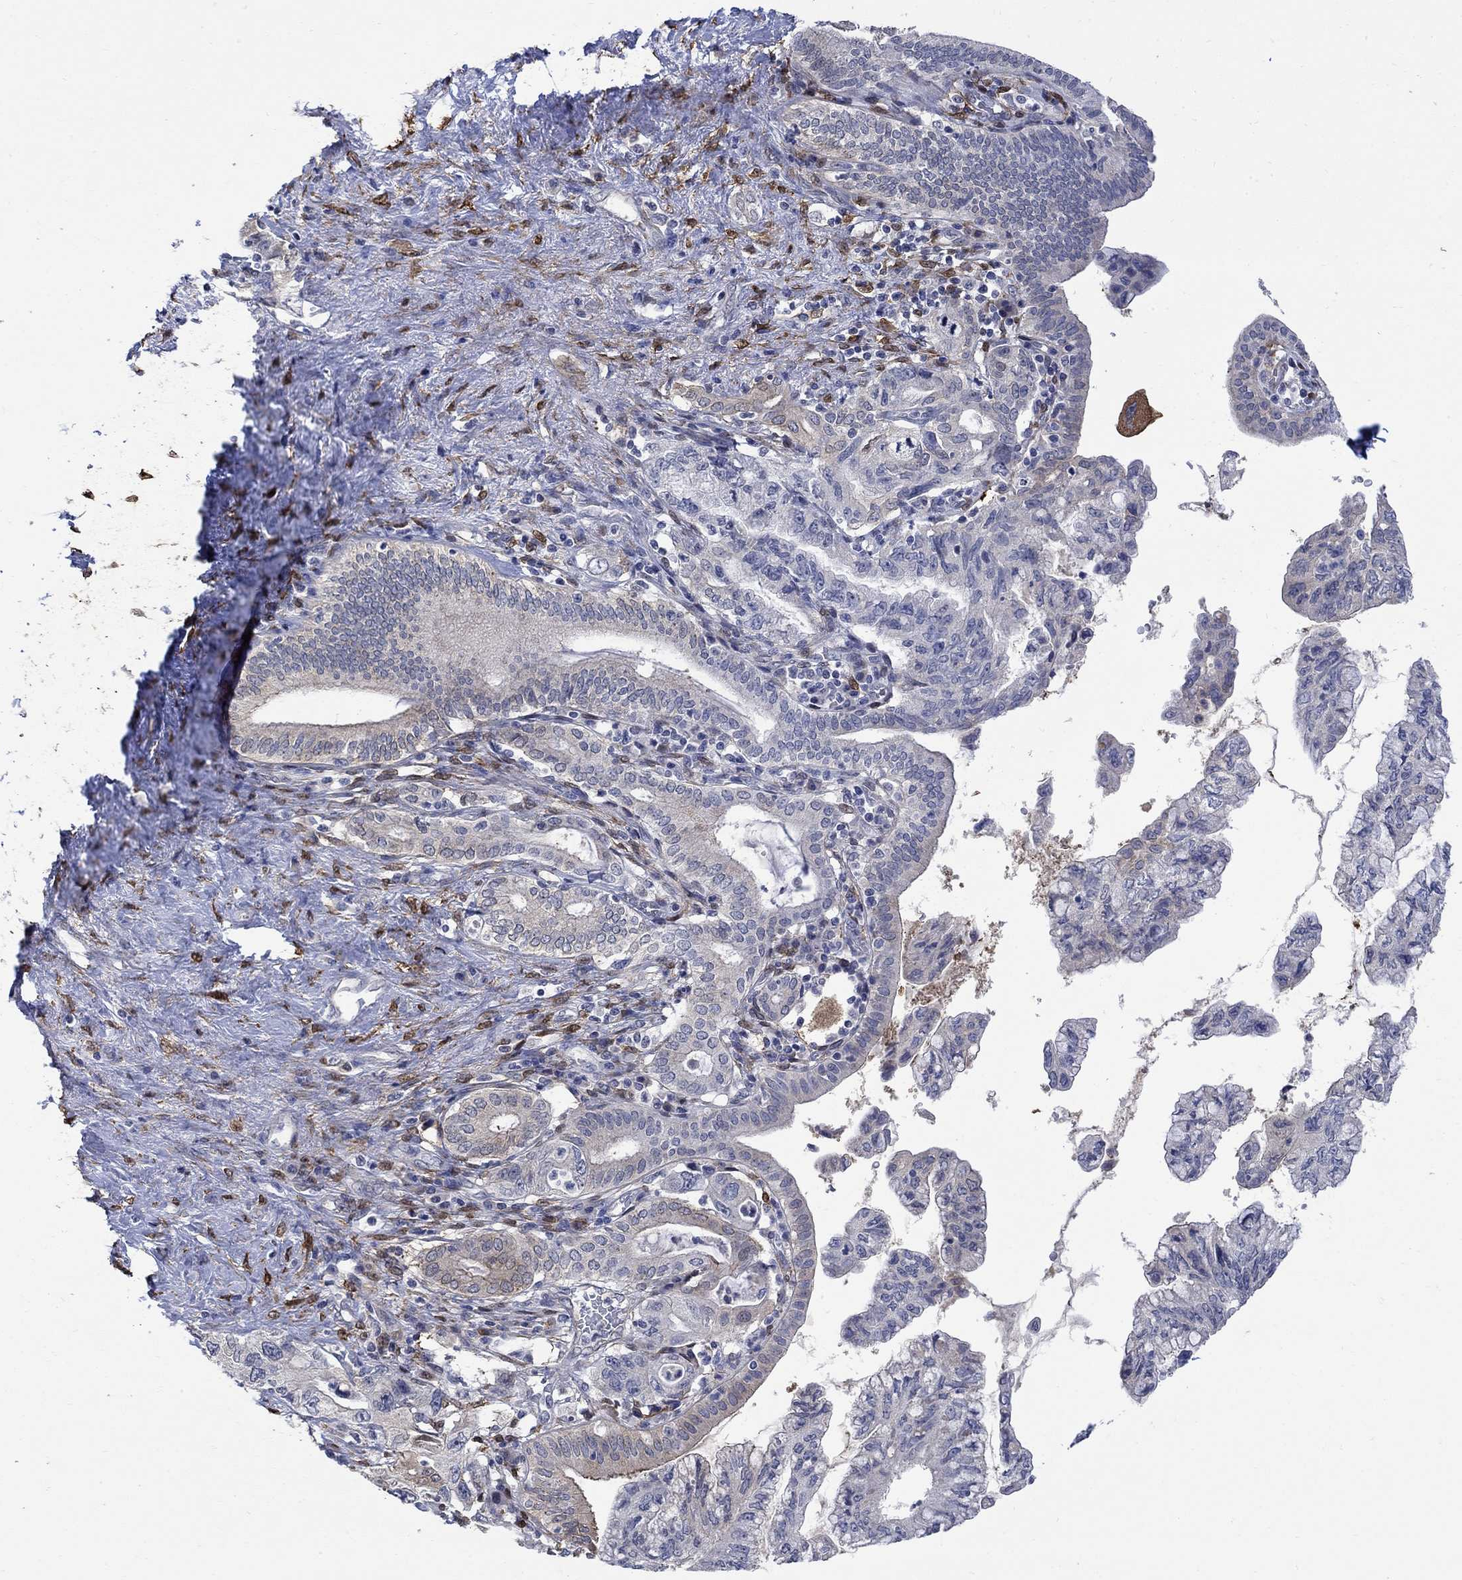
{"staining": {"intensity": "negative", "quantity": "none", "location": "none"}, "tissue": "pancreatic cancer", "cell_type": "Tumor cells", "image_type": "cancer", "snomed": [{"axis": "morphology", "description": "Adenocarcinoma, NOS"}, {"axis": "topography", "description": "Pancreas"}], "caption": "There is no significant positivity in tumor cells of pancreatic adenocarcinoma.", "gene": "TGM2", "patient": {"sex": "female", "age": 73}}